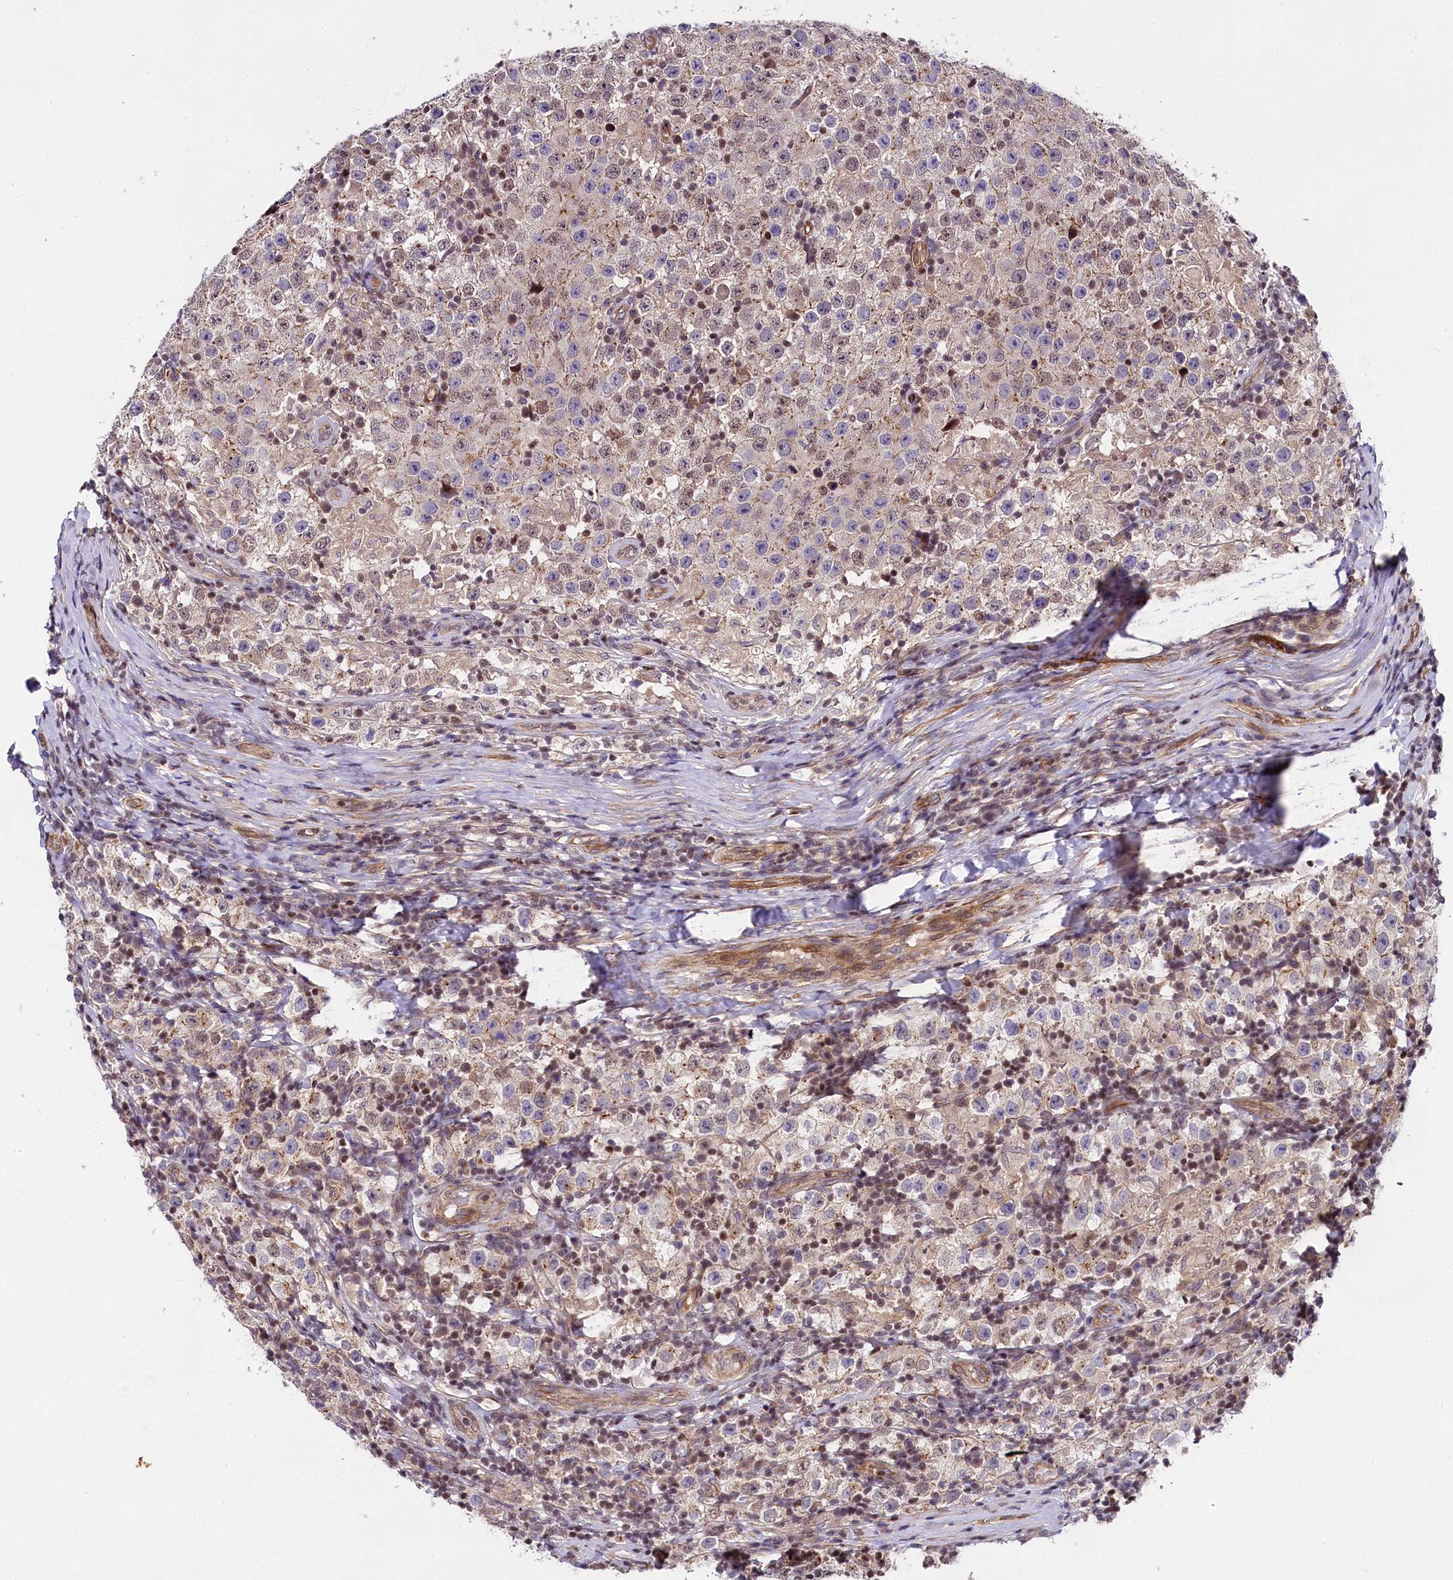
{"staining": {"intensity": "negative", "quantity": "none", "location": "none"}, "tissue": "testis cancer", "cell_type": "Tumor cells", "image_type": "cancer", "snomed": [{"axis": "morphology", "description": "Normal tissue, NOS"}, {"axis": "morphology", "description": "Urothelial carcinoma, High grade"}, {"axis": "morphology", "description": "Seminoma, NOS"}, {"axis": "morphology", "description": "Carcinoma, Embryonal, NOS"}, {"axis": "topography", "description": "Urinary bladder"}, {"axis": "topography", "description": "Testis"}], "caption": "Tumor cells are negative for protein expression in human seminoma (testis).", "gene": "SP4", "patient": {"sex": "male", "age": 41}}